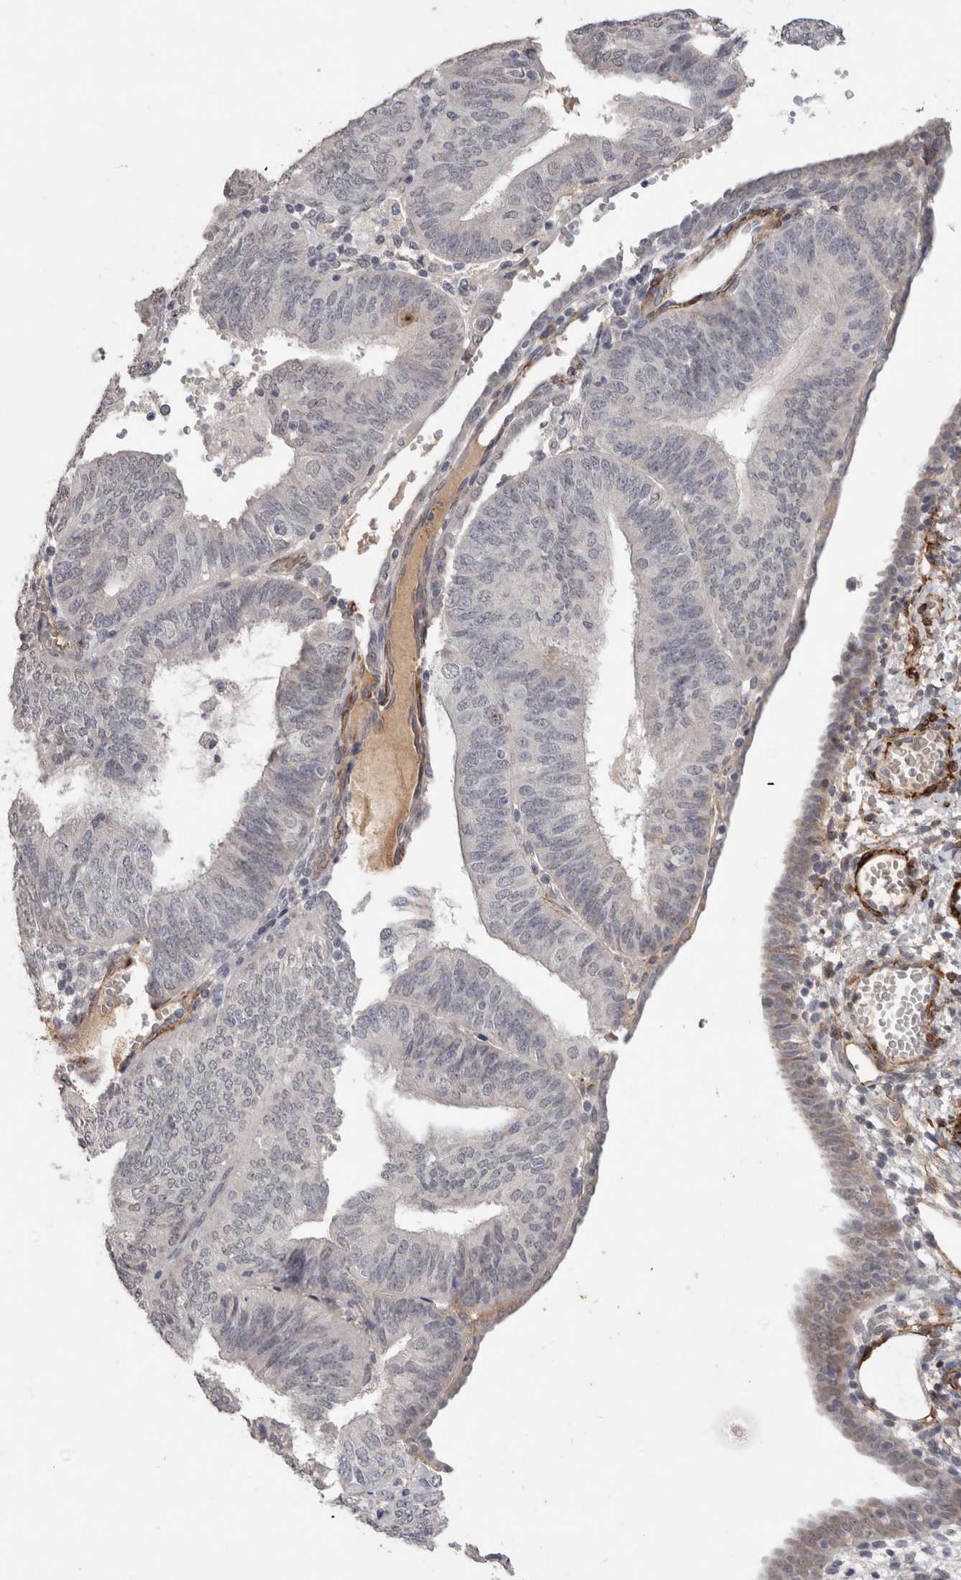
{"staining": {"intensity": "negative", "quantity": "none", "location": "none"}, "tissue": "endometrial cancer", "cell_type": "Tumor cells", "image_type": "cancer", "snomed": [{"axis": "morphology", "description": "Adenocarcinoma, NOS"}, {"axis": "topography", "description": "Endometrium"}], "caption": "Human endometrial adenocarcinoma stained for a protein using immunohistochemistry reveals no staining in tumor cells.", "gene": "CDH13", "patient": {"sex": "female", "age": 58}}